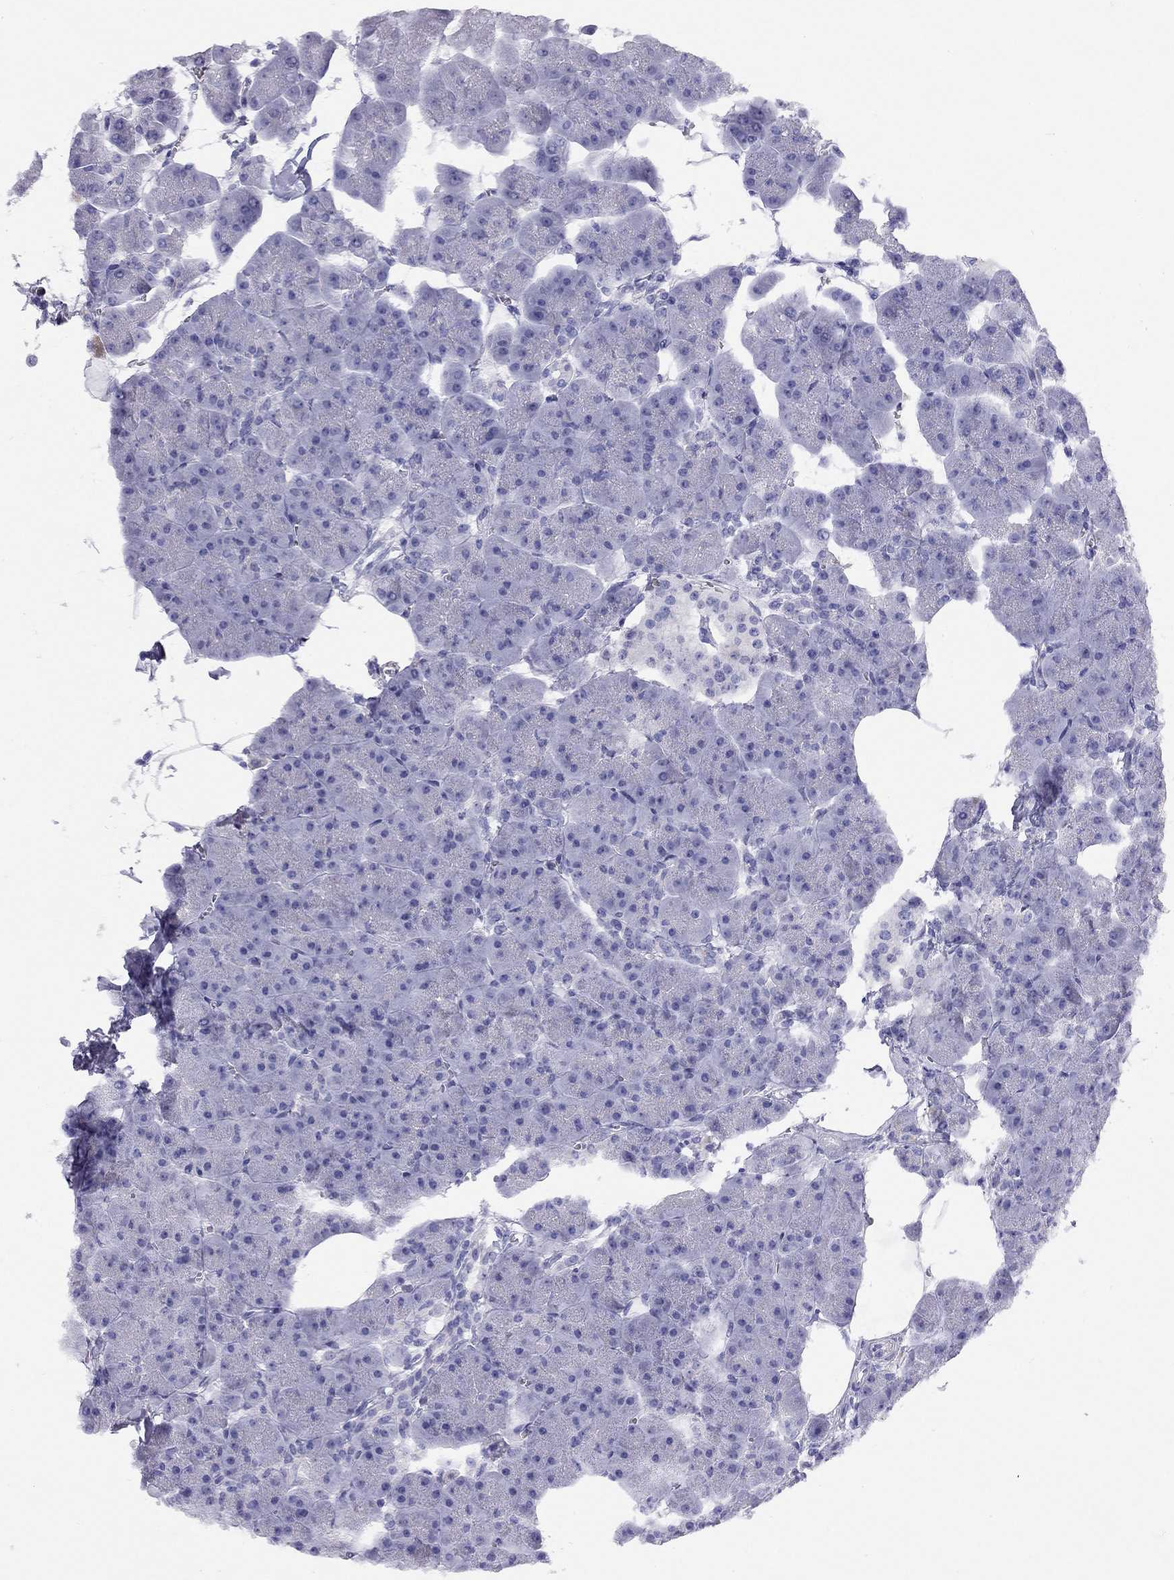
{"staining": {"intensity": "negative", "quantity": "none", "location": "none"}, "tissue": "pancreas", "cell_type": "Exocrine glandular cells", "image_type": "normal", "snomed": [{"axis": "morphology", "description": "Normal tissue, NOS"}, {"axis": "topography", "description": "Adipose tissue"}, {"axis": "topography", "description": "Pancreas"}, {"axis": "topography", "description": "Peripheral nerve tissue"}], "caption": "An image of human pancreas is negative for staining in exocrine glandular cells. (DAB (3,3'-diaminobenzidine) immunohistochemistry (IHC), high magnification).", "gene": "LRIT2", "patient": {"sex": "female", "age": 58}}